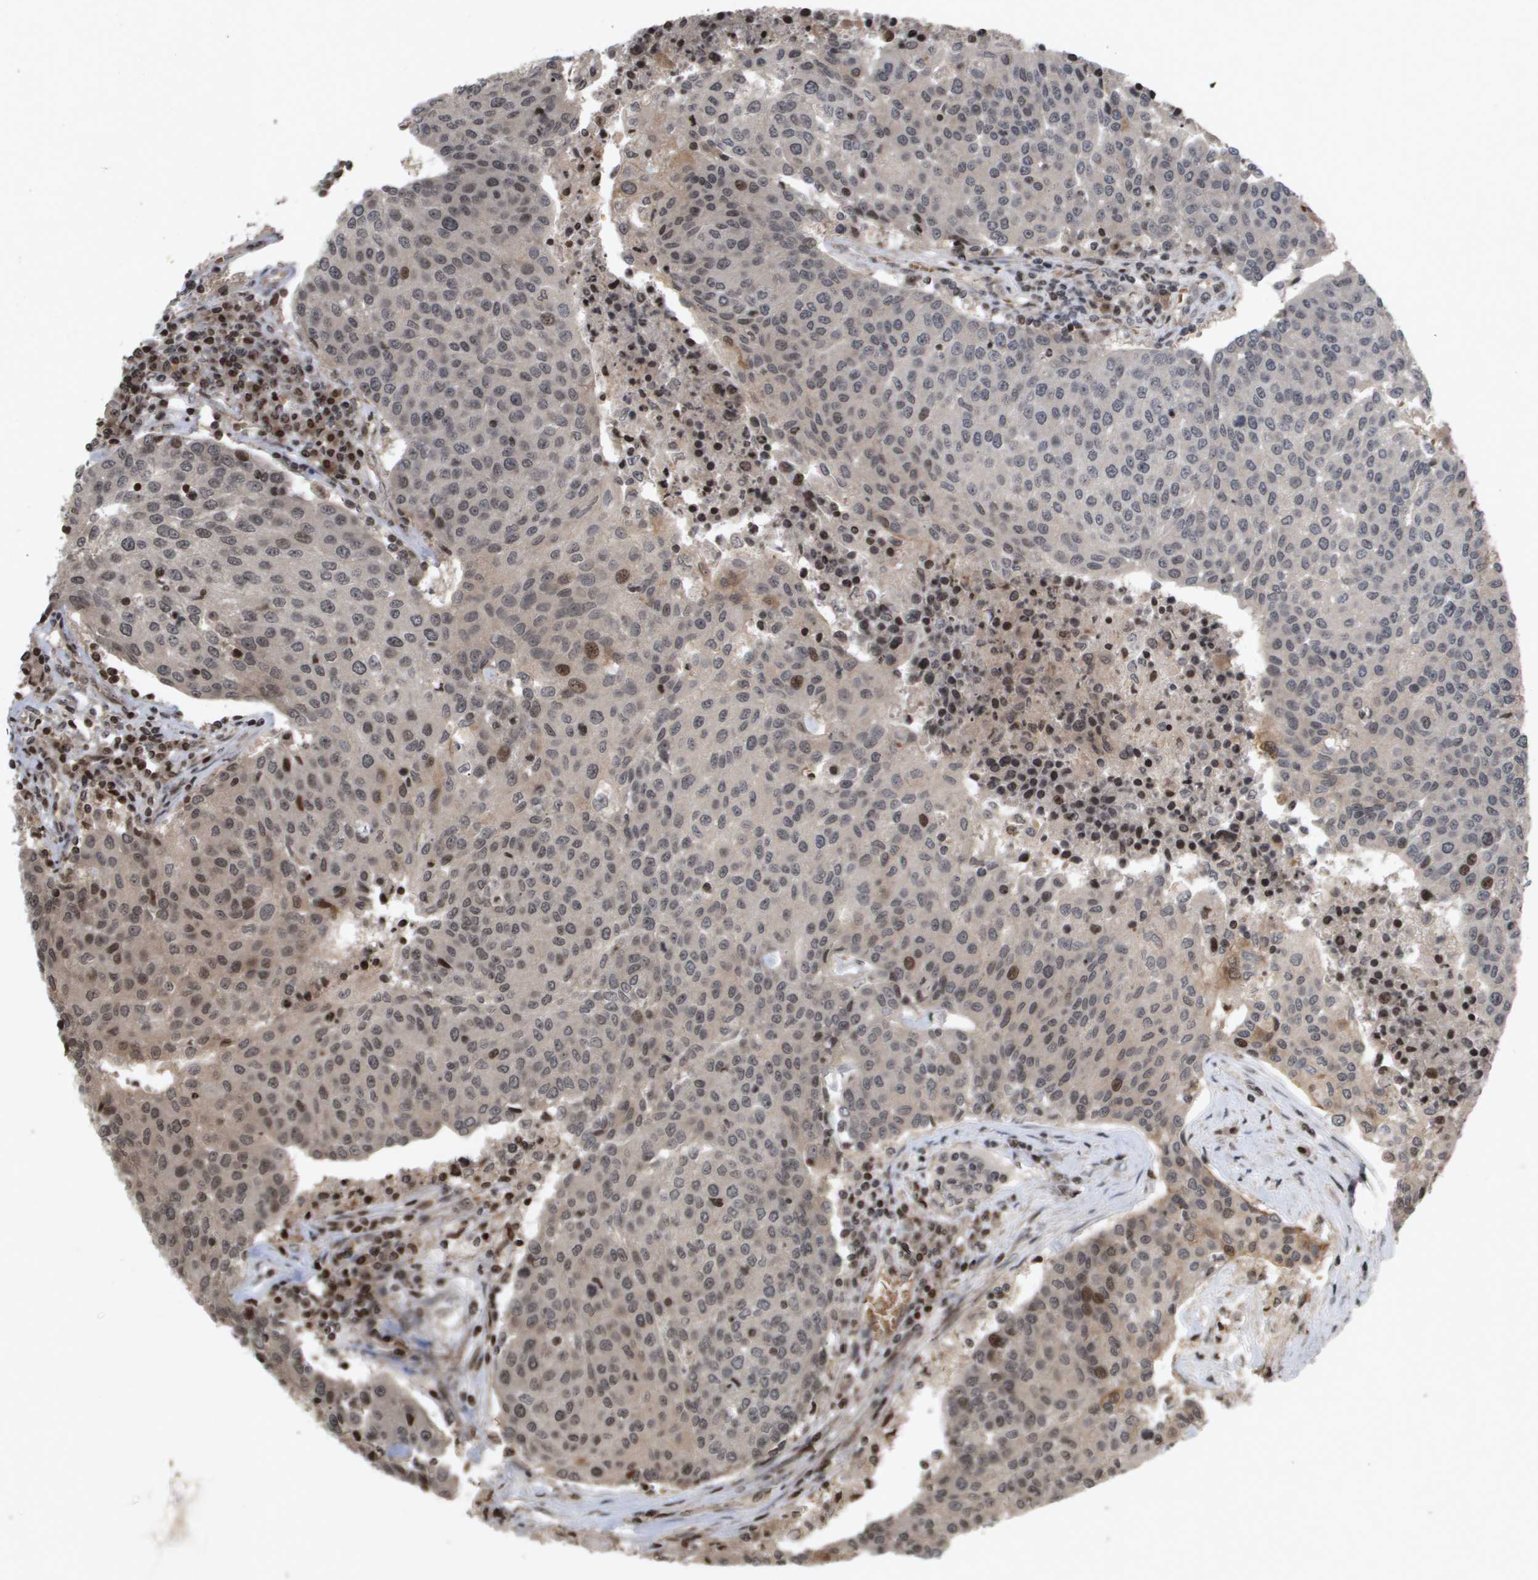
{"staining": {"intensity": "moderate", "quantity": "<25%", "location": "nuclear"}, "tissue": "urothelial cancer", "cell_type": "Tumor cells", "image_type": "cancer", "snomed": [{"axis": "morphology", "description": "Urothelial carcinoma, High grade"}, {"axis": "topography", "description": "Urinary bladder"}], "caption": "This is an image of immunohistochemistry staining of urothelial carcinoma (high-grade), which shows moderate expression in the nuclear of tumor cells.", "gene": "HSPA6", "patient": {"sex": "female", "age": 85}}